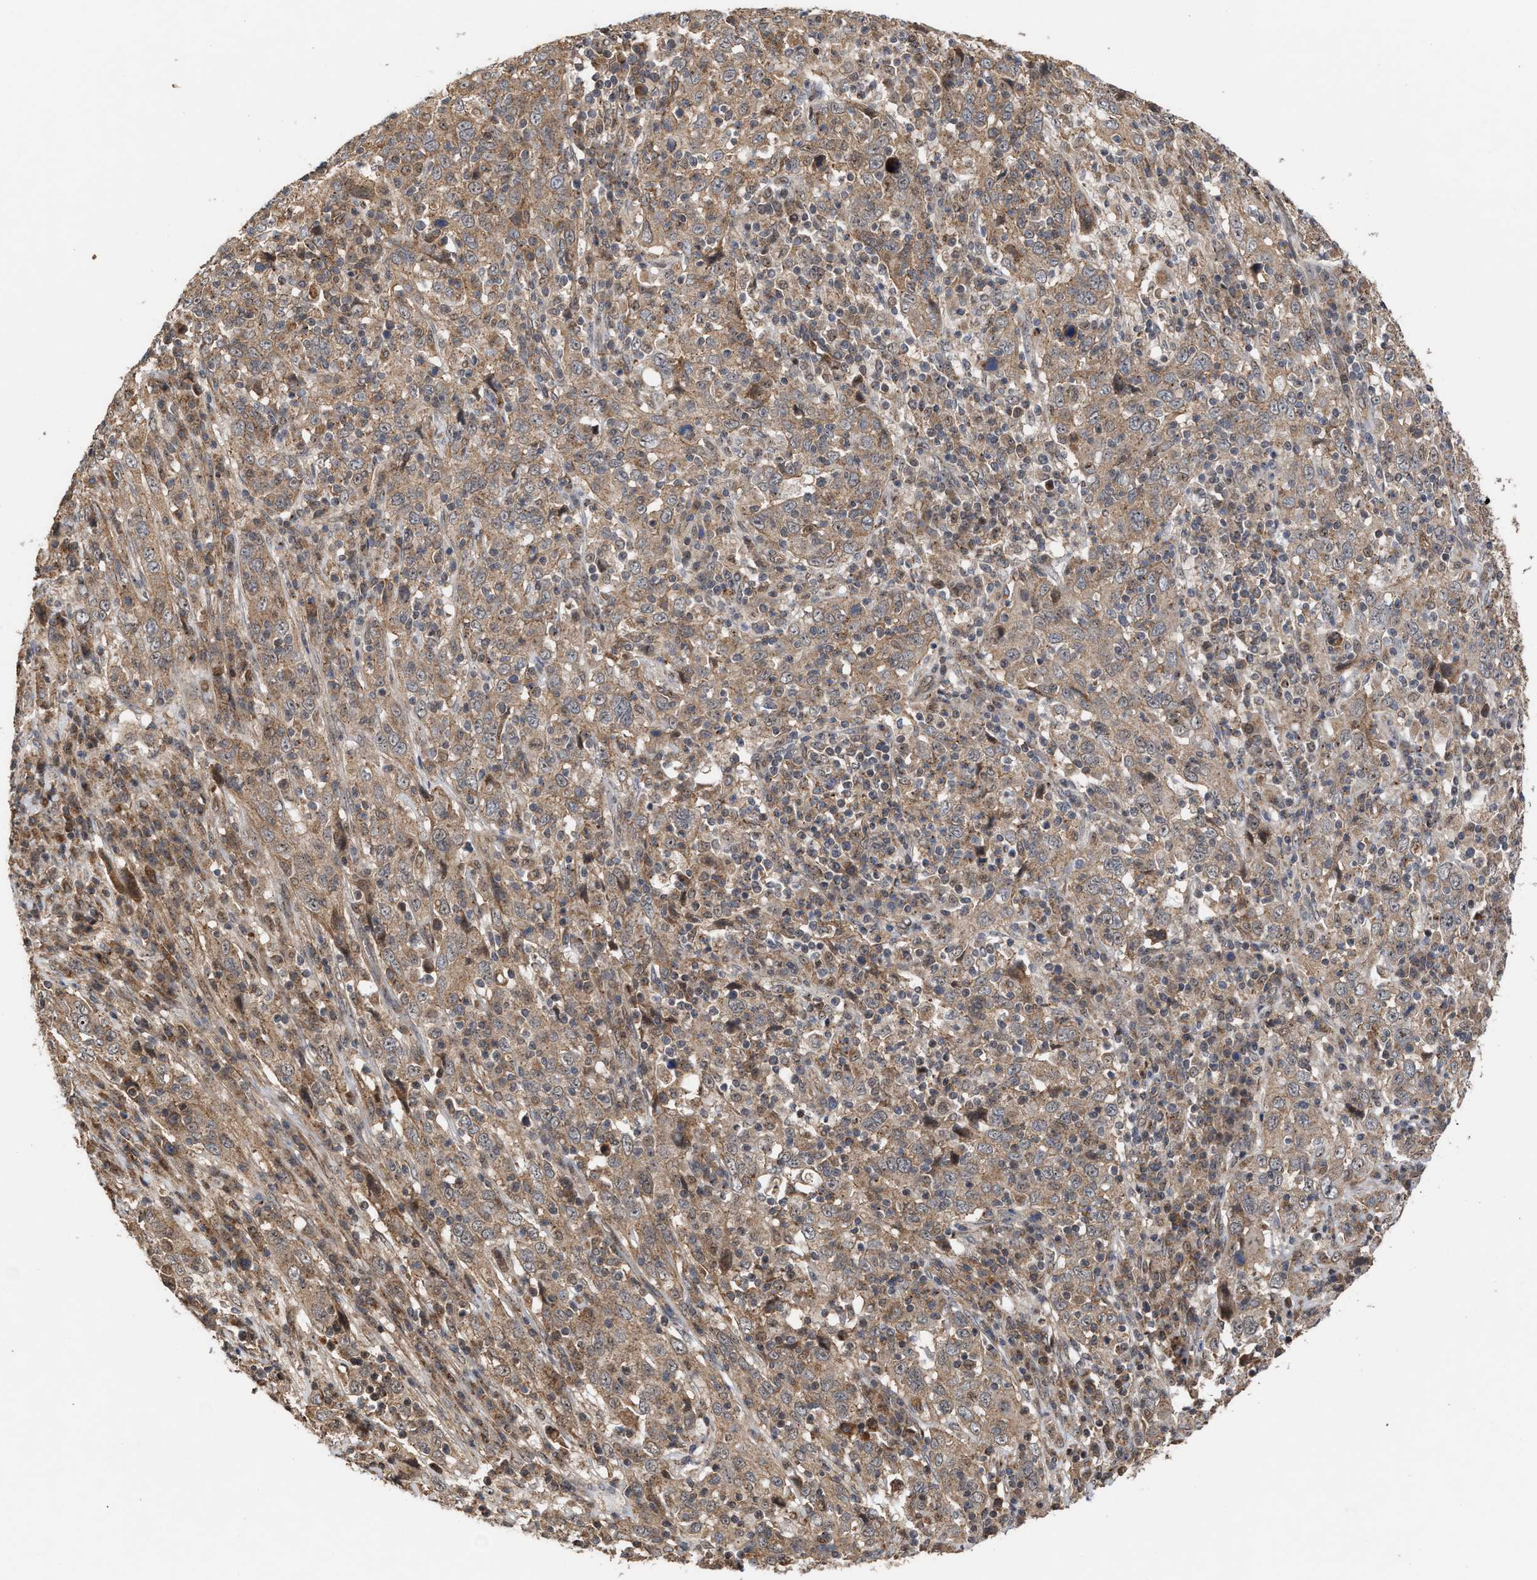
{"staining": {"intensity": "moderate", "quantity": ">75%", "location": "cytoplasmic/membranous"}, "tissue": "cervical cancer", "cell_type": "Tumor cells", "image_type": "cancer", "snomed": [{"axis": "morphology", "description": "Squamous cell carcinoma, NOS"}, {"axis": "topography", "description": "Cervix"}], "caption": "Cervical cancer (squamous cell carcinoma) stained with DAB immunohistochemistry (IHC) displays medium levels of moderate cytoplasmic/membranous expression in approximately >75% of tumor cells. (DAB IHC, brown staining for protein, blue staining for nuclei).", "gene": "EXOSC2", "patient": {"sex": "female", "age": 46}}